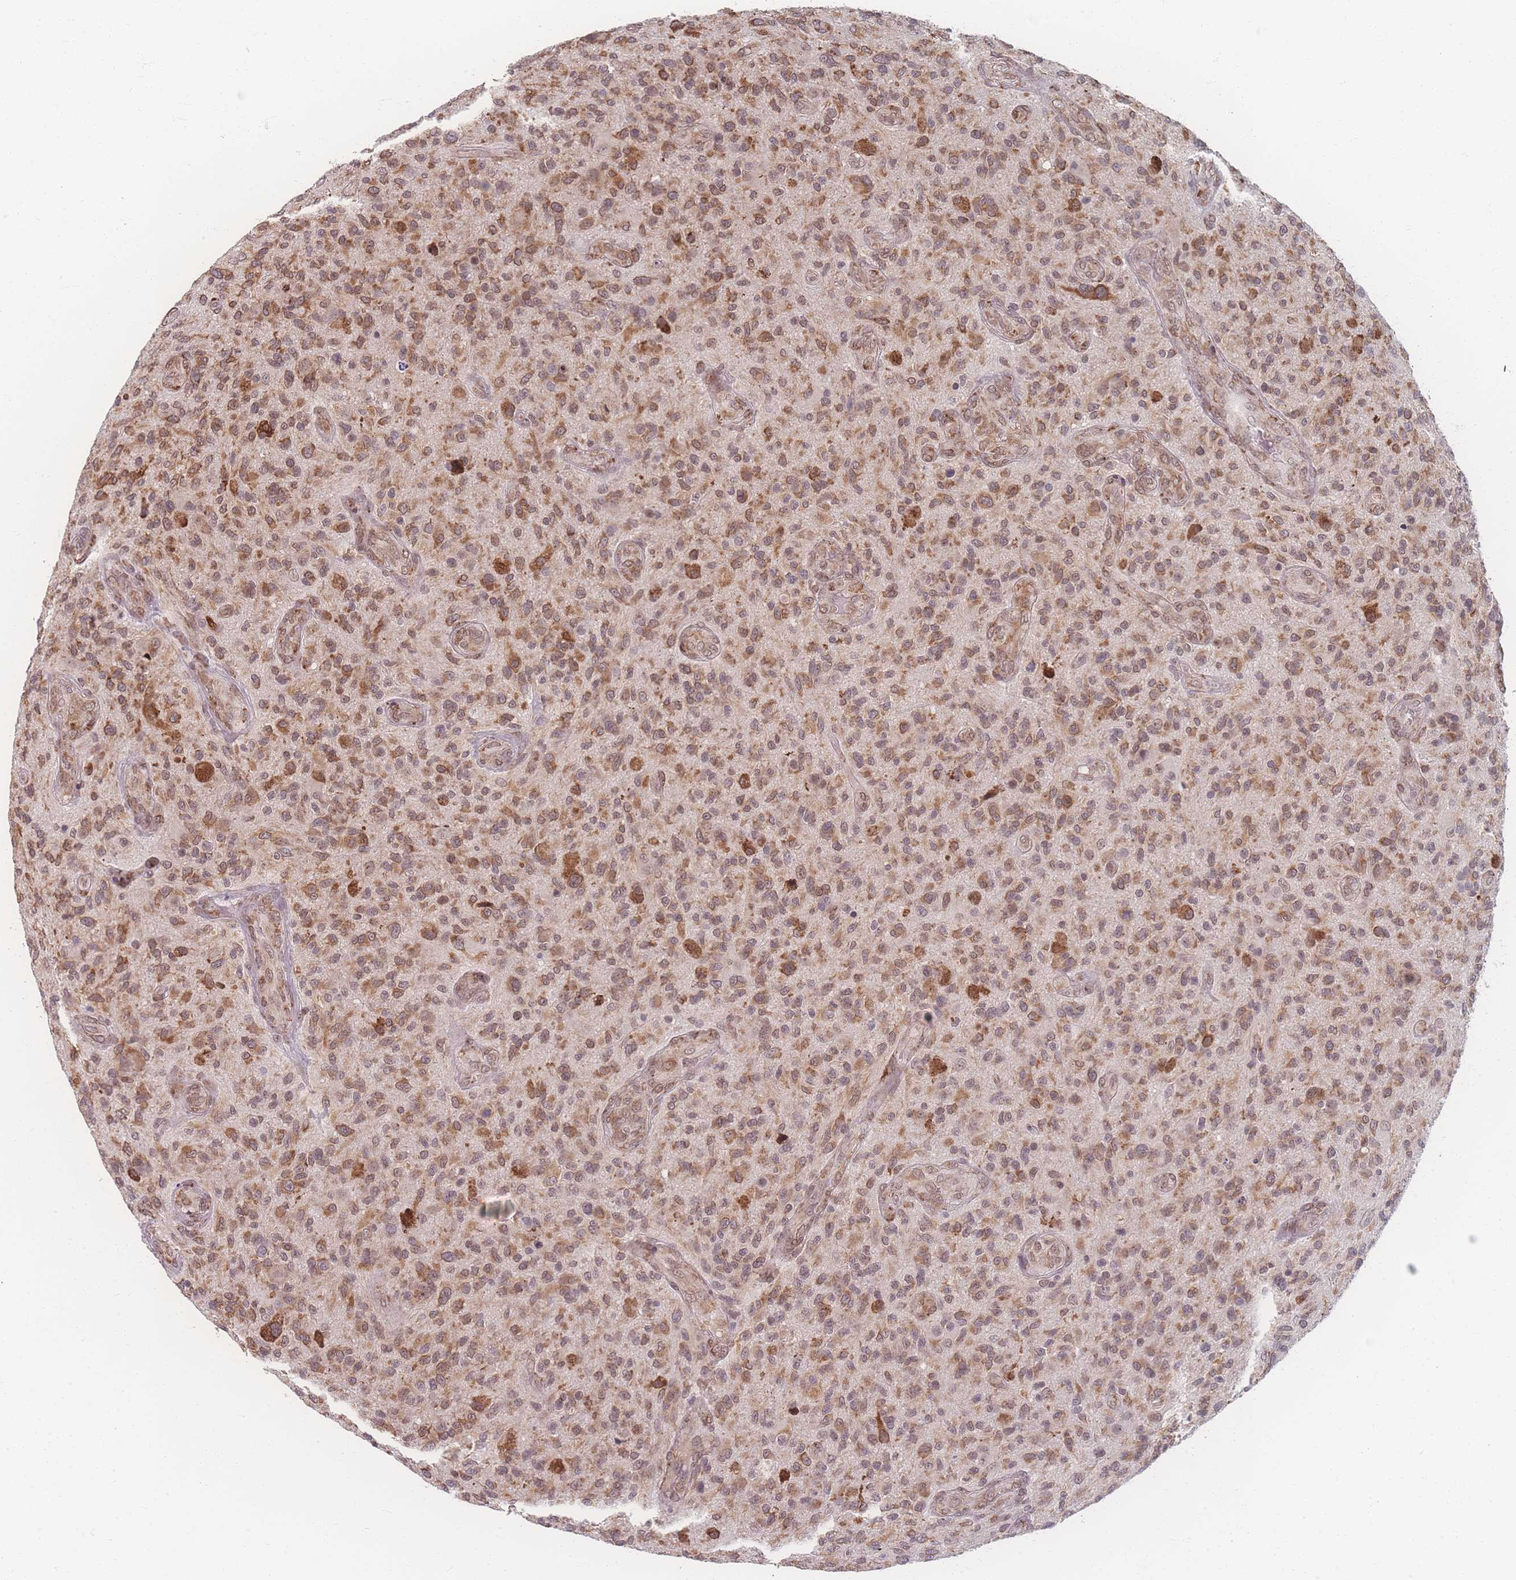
{"staining": {"intensity": "moderate", "quantity": ">75%", "location": "cytoplasmic/membranous,nuclear"}, "tissue": "glioma", "cell_type": "Tumor cells", "image_type": "cancer", "snomed": [{"axis": "morphology", "description": "Glioma, malignant, High grade"}, {"axis": "topography", "description": "Brain"}], "caption": "Tumor cells show moderate cytoplasmic/membranous and nuclear expression in about >75% of cells in glioma. Nuclei are stained in blue.", "gene": "ZC3H13", "patient": {"sex": "male", "age": 47}}